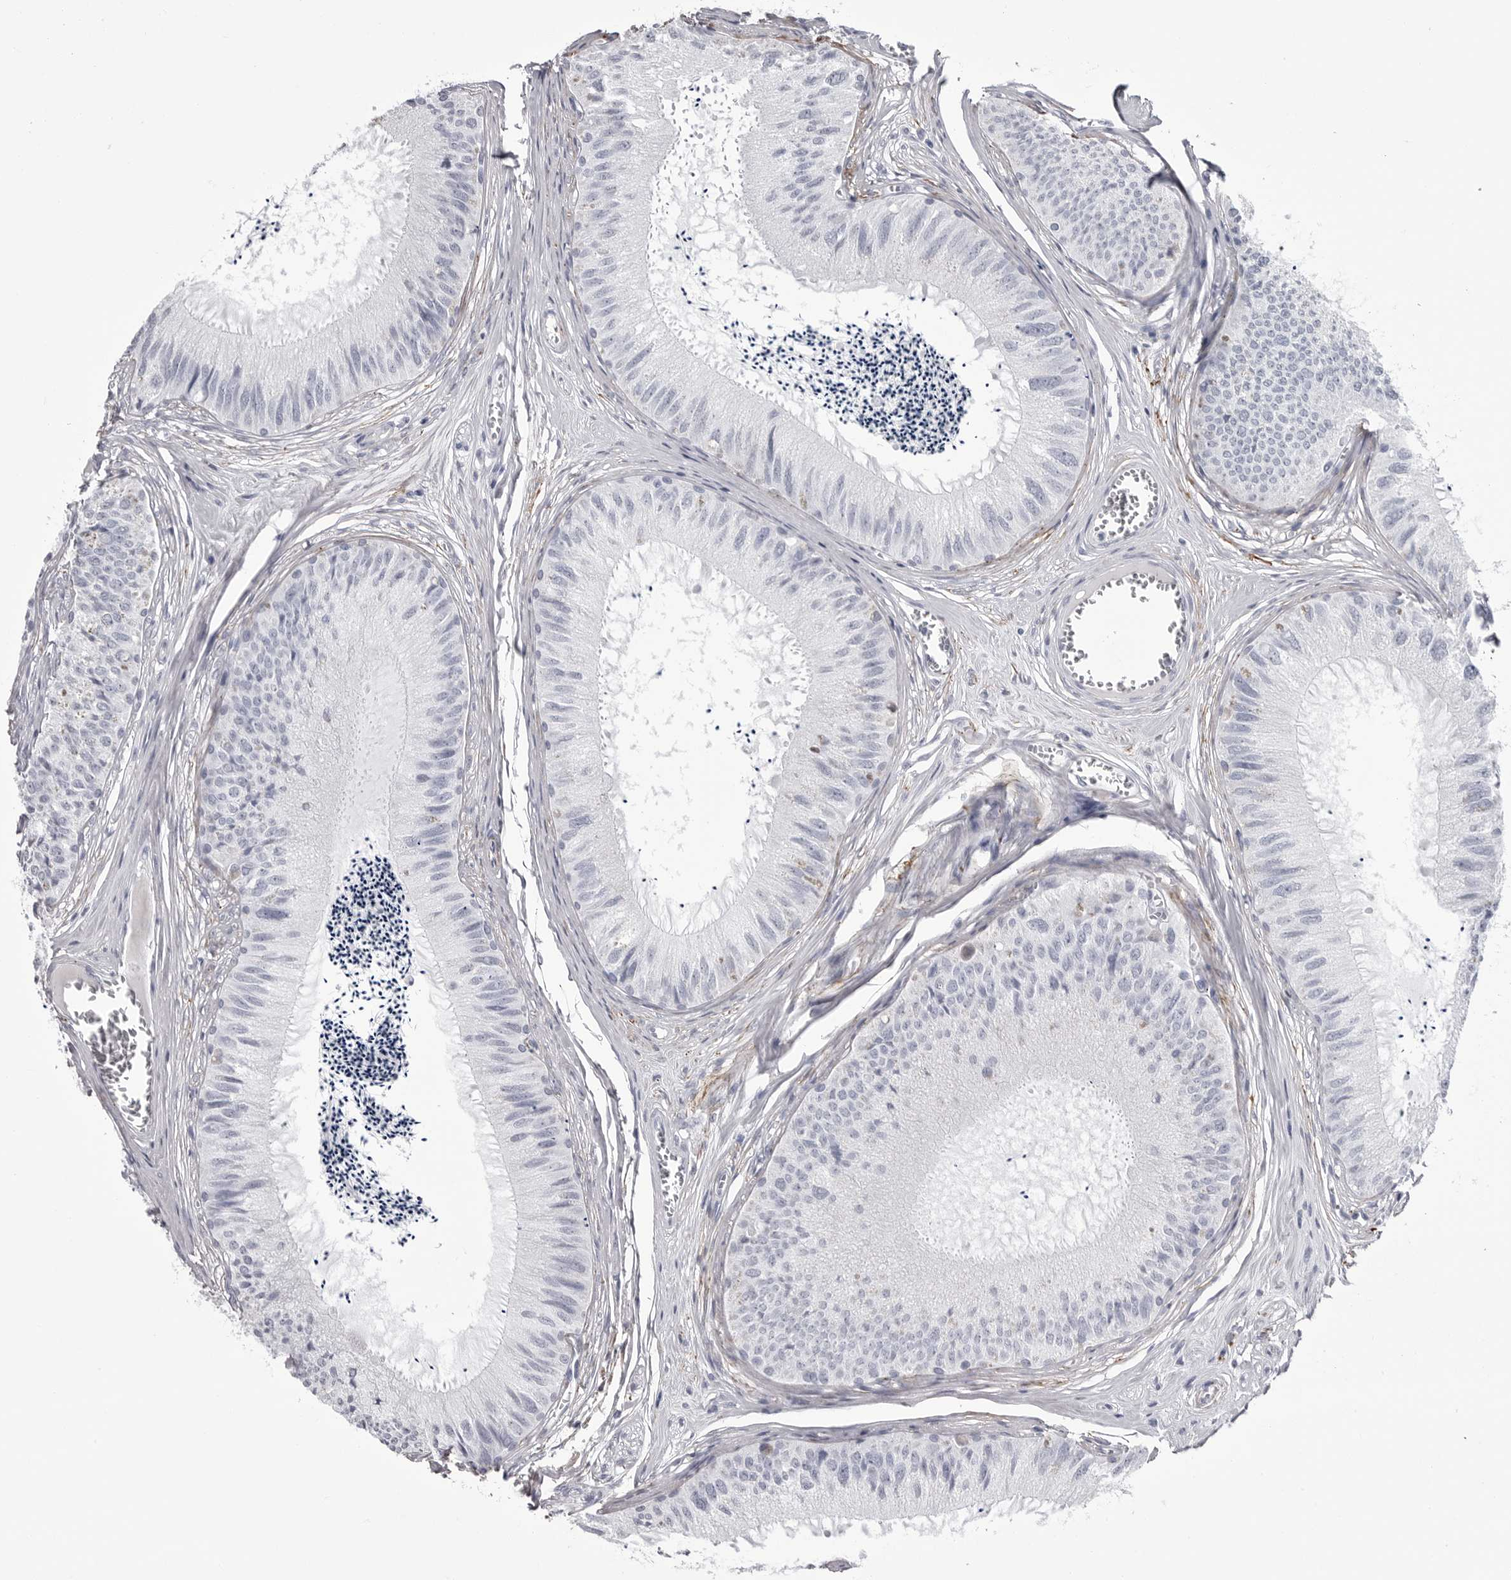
{"staining": {"intensity": "negative", "quantity": "none", "location": "none"}, "tissue": "epididymis", "cell_type": "Glandular cells", "image_type": "normal", "snomed": [{"axis": "morphology", "description": "Normal tissue, NOS"}, {"axis": "topography", "description": "Epididymis"}], "caption": "The immunohistochemistry (IHC) photomicrograph has no significant staining in glandular cells of epididymis.", "gene": "COL26A1", "patient": {"sex": "male", "age": 79}}